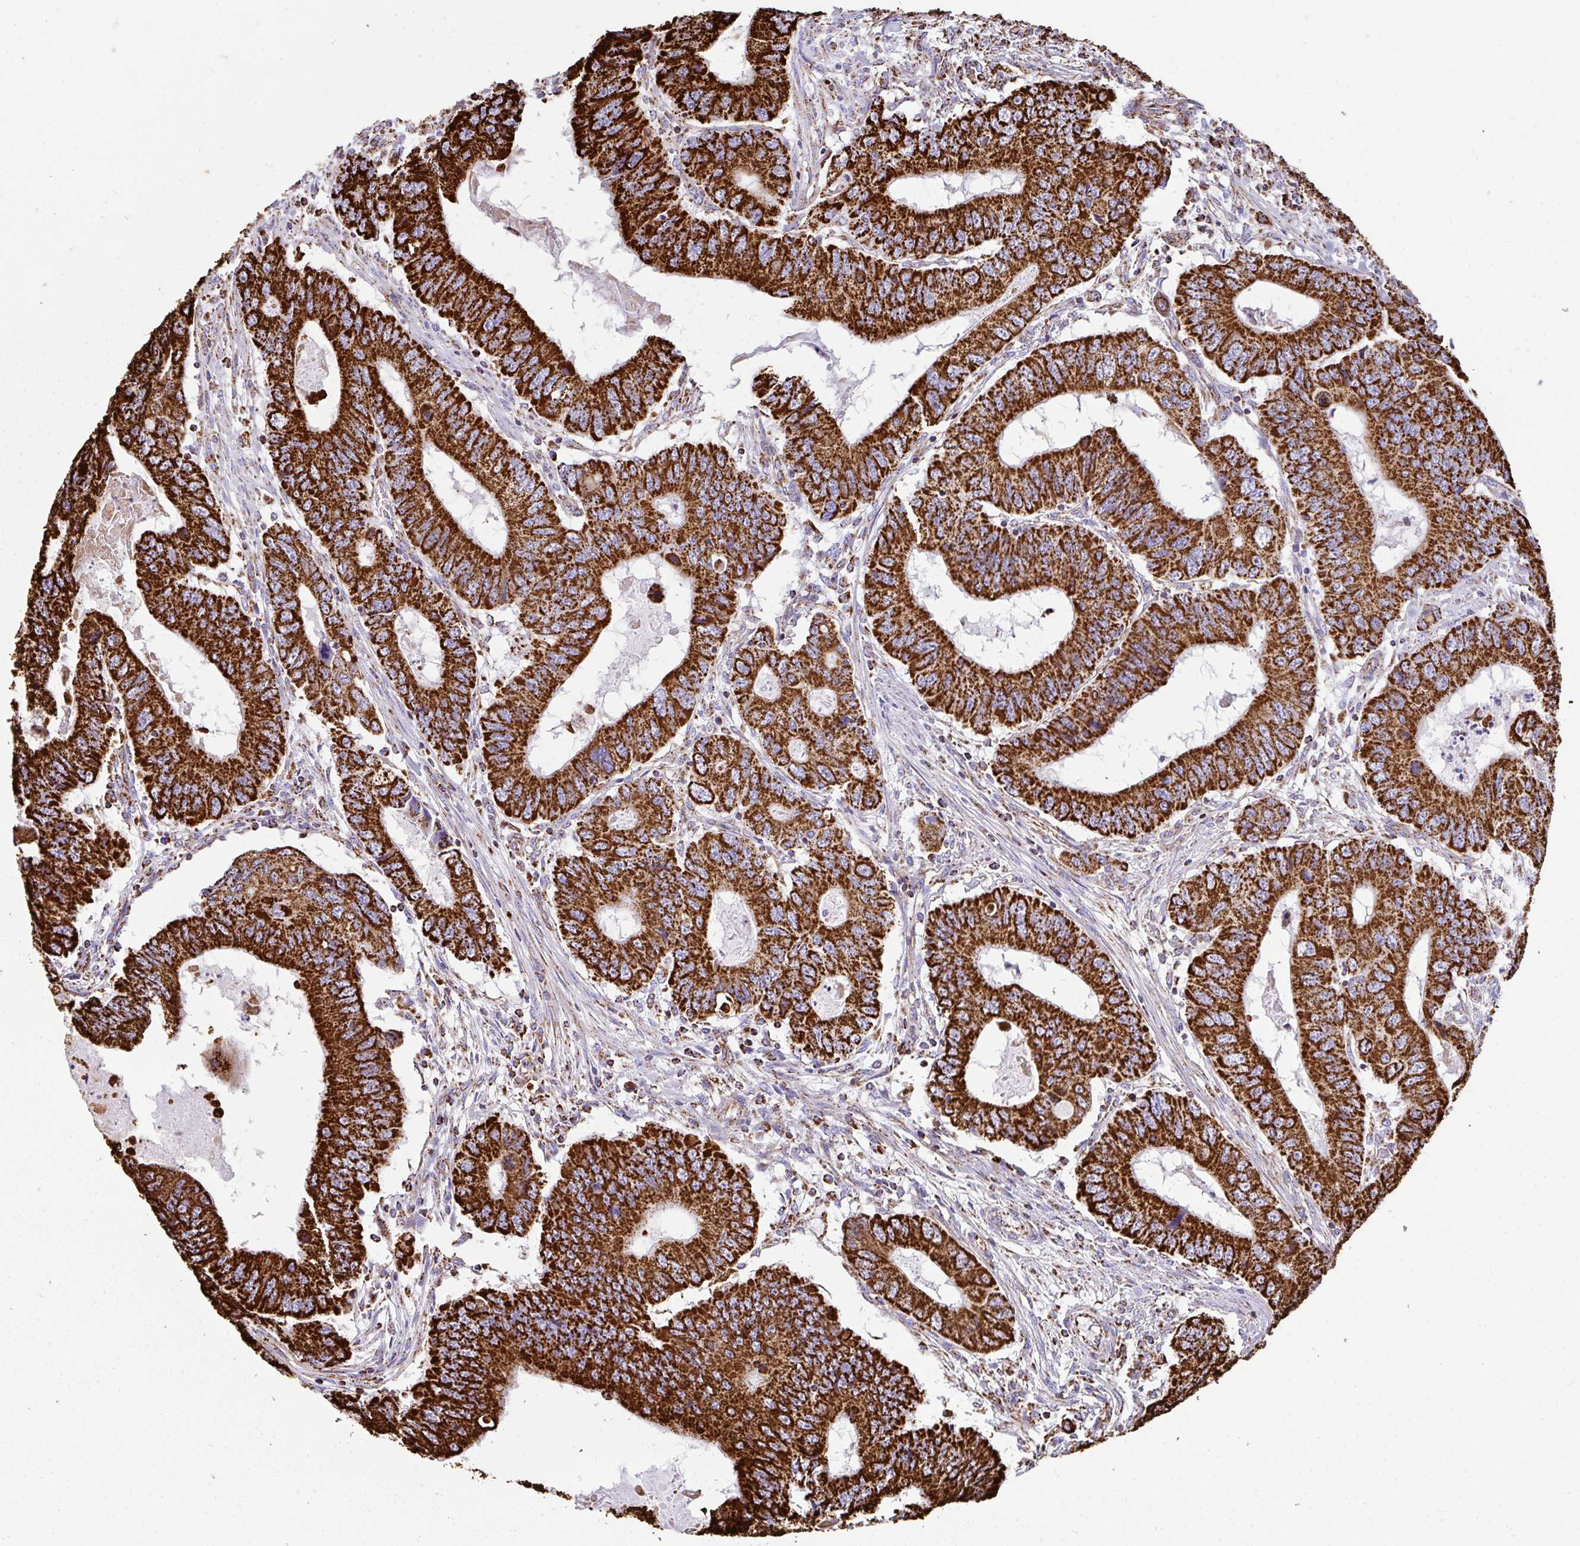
{"staining": {"intensity": "strong", "quantity": ">75%", "location": "cytoplasmic/membranous"}, "tissue": "colorectal cancer", "cell_type": "Tumor cells", "image_type": "cancer", "snomed": [{"axis": "morphology", "description": "Adenocarcinoma, NOS"}, {"axis": "topography", "description": "Colon"}], "caption": "This photomicrograph displays colorectal adenocarcinoma stained with immunohistochemistry to label a protein in brown. The cytoplasmic/membranous of tumor cells show strong positivity for the protein. Nuclei are counter-stained blue.", "gene": "ANKRD33B", "patient": {"sex": "male", "age": 53}}